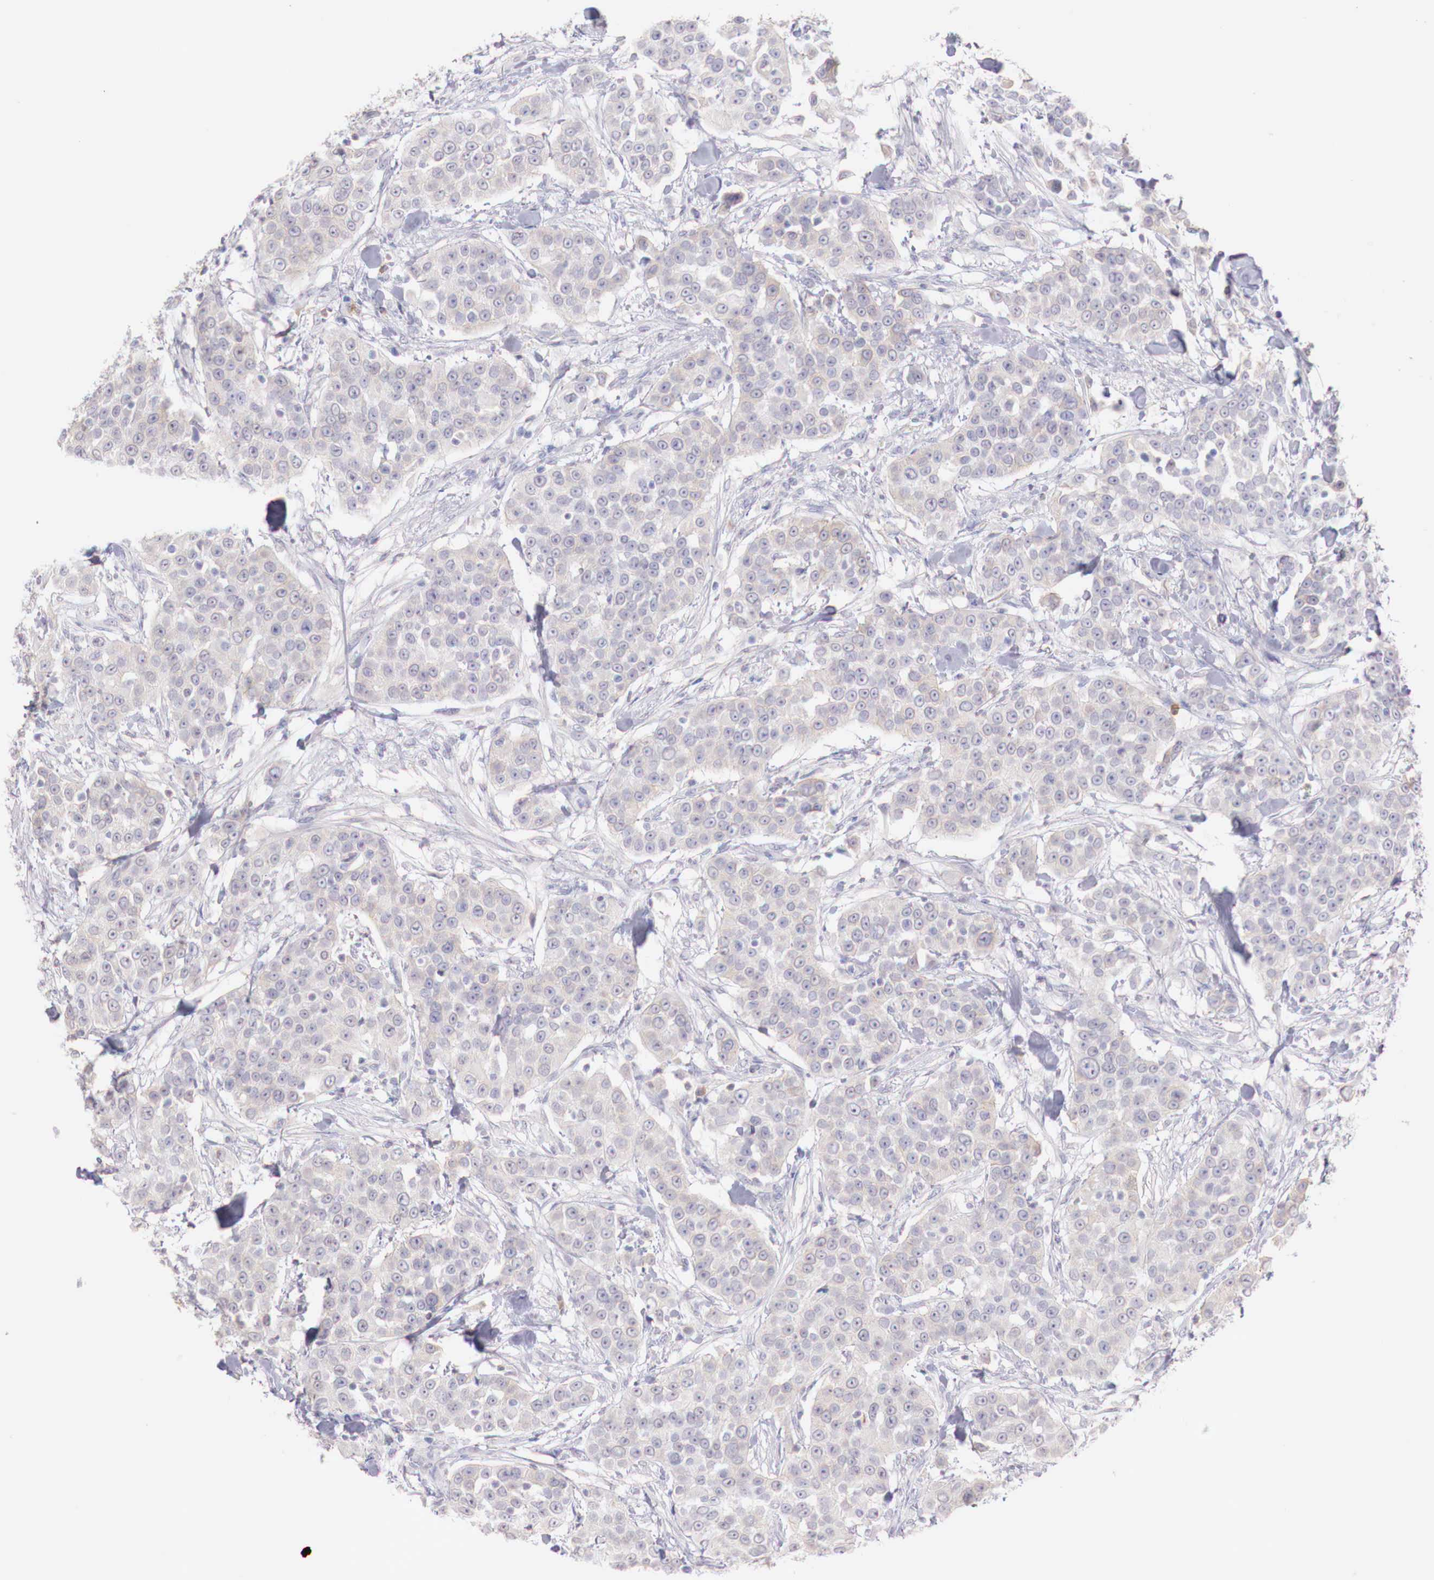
{"staining": {"intensity": "weak", "quantity": "<25%", "location": "cytoplasmic/membranous"}, "tissue": "urothelial cancer", "cell_type": "Tumor cells", "image_type": "cancer", "snomed": [{"axis": "morphology", "description": "Urothelial carcinoma, High grade"}, {"axis": "topography", "description": "Urinary bladder"}], "caption": "An image of human urothelial carcinoma (high-grade) is negative for staining in tumor cells.", "gene": "XPNPEP2", "patient": {"sex": "female", "age": 80}}